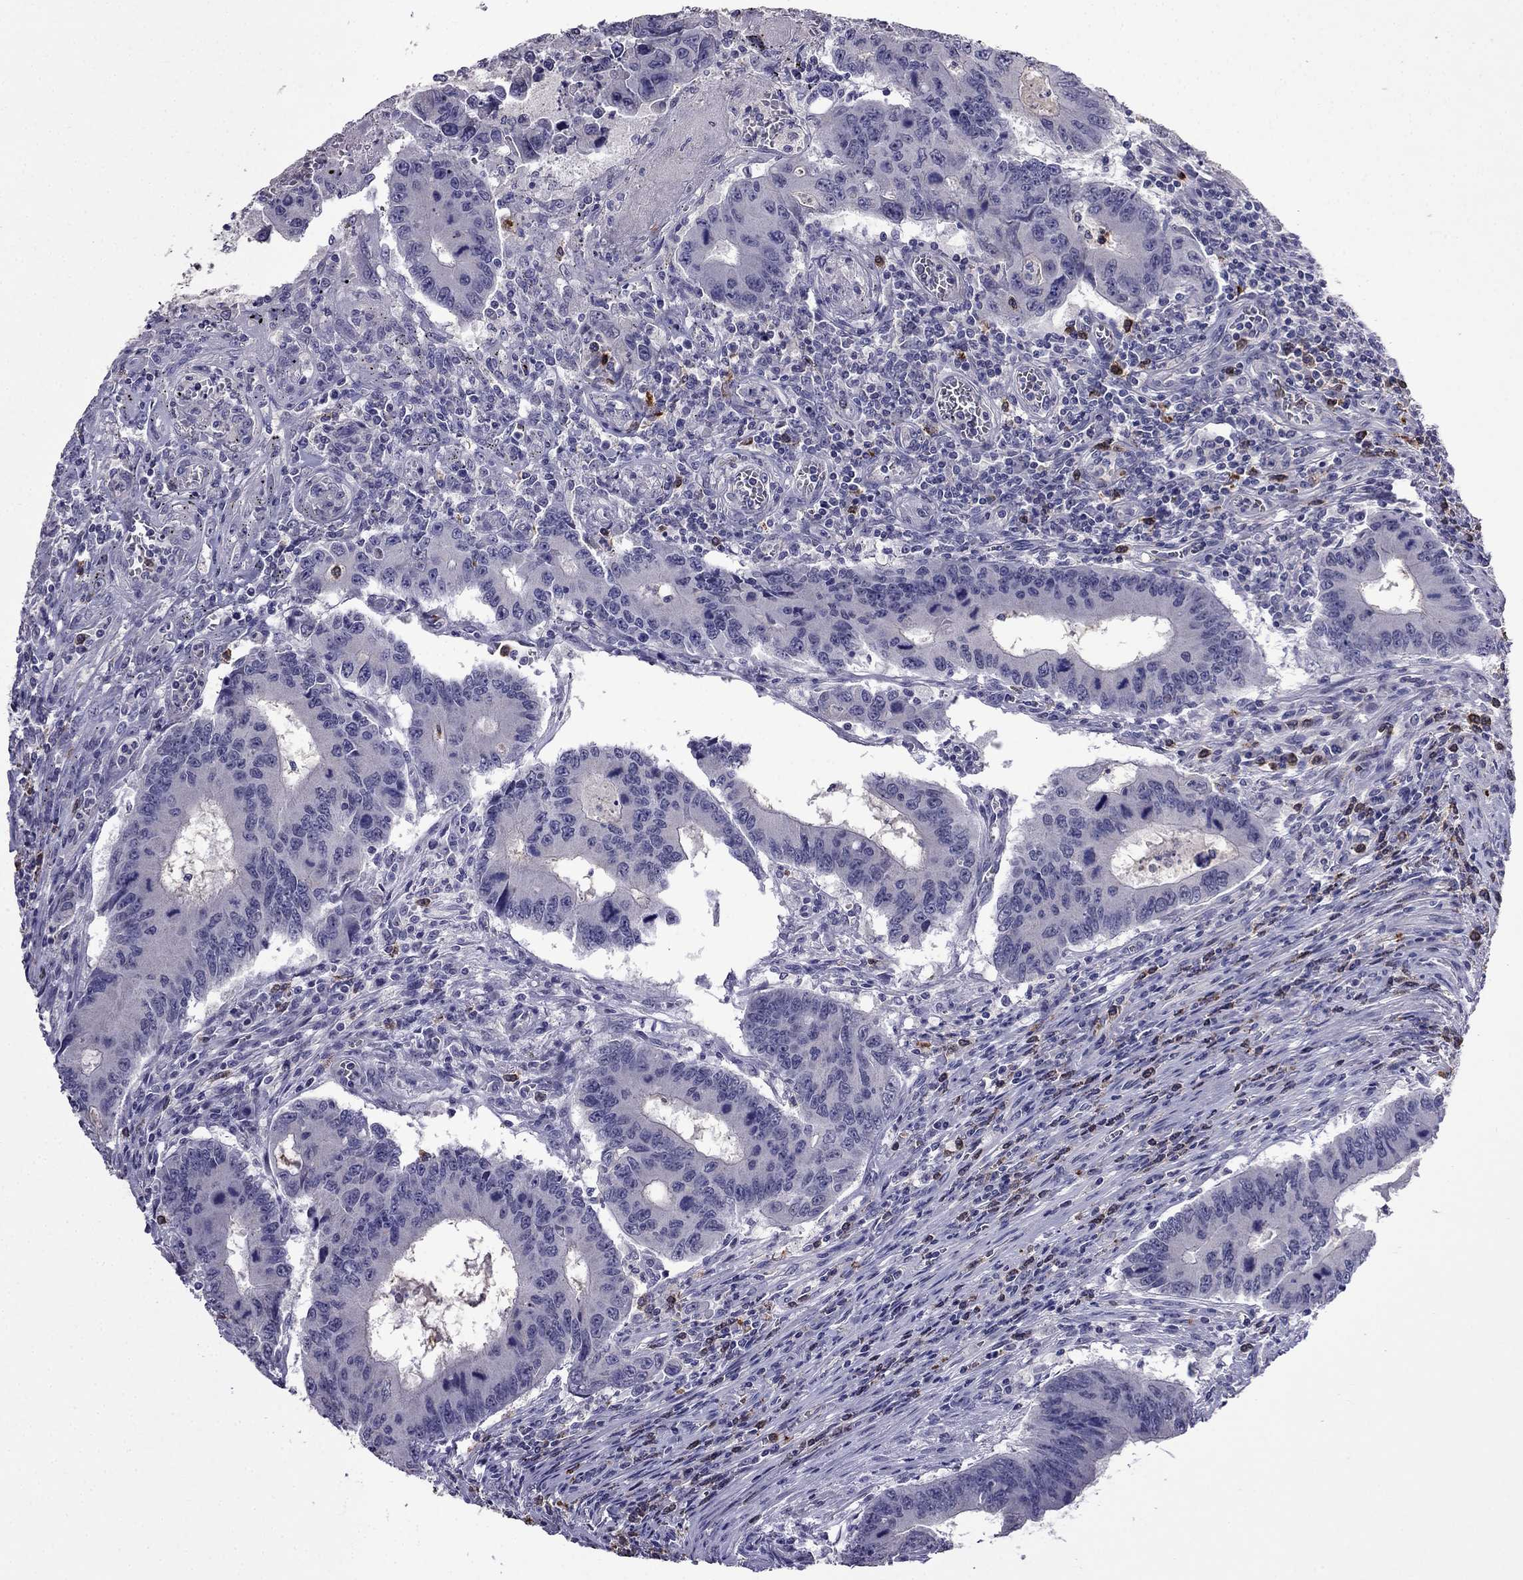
{"staining": {"intensity": "negative", "quantity": "none", "location": "none"}, "tissue": "colorectal cancer", "cell_type": "Tumor cells", "image_type": "cancer", "snomed": [{"axis": "morphology", "description": "Adenocarcinoma, NOS"}, {"axis": "topography", "description": "Colon"}], "caption": "DAB (3,3'-diaminobenzidine) immunohistochemical staining of adenocarcinoma (colorectal) demonstrates no significant expression in tumor cells.", "gene": "AQP9", "patient": {"sex": "male", "age": 53}}